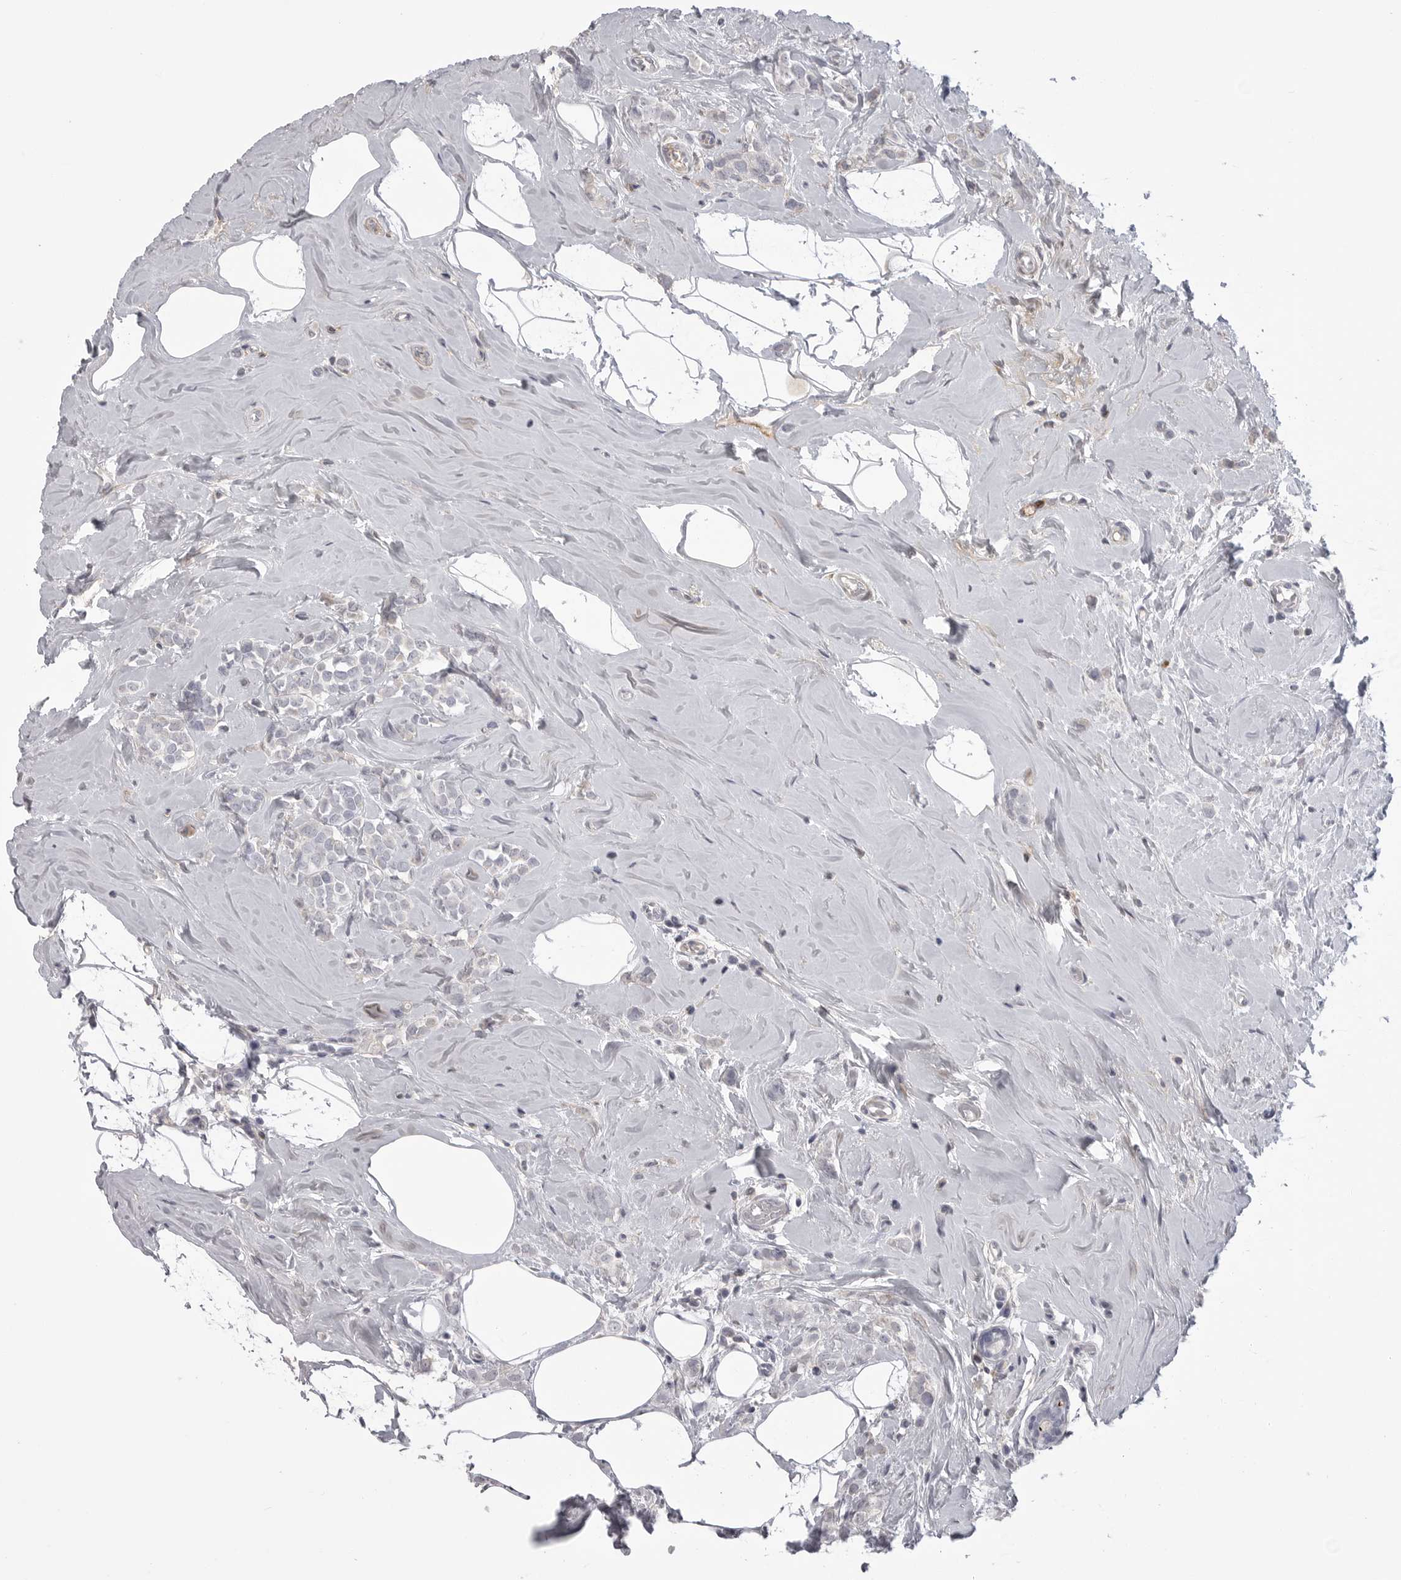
{"staining": {"intensity": "negative", "quantity": "none", "location": "none"}, "tissue": "breast cancer", "cell_type": "Tumor cells", "image_type": "cancer", "snomed": [{"axis": "morphology", "description": "Lobular carcinoma"}, {"axis": "topography", "description": "Breast"}], "caption": "The photomicrograph demonstrates no significant staining in tumor cells of breast cancer.", "gene": "SERPING1", "patient": {"sex": "female", "age": 47}}